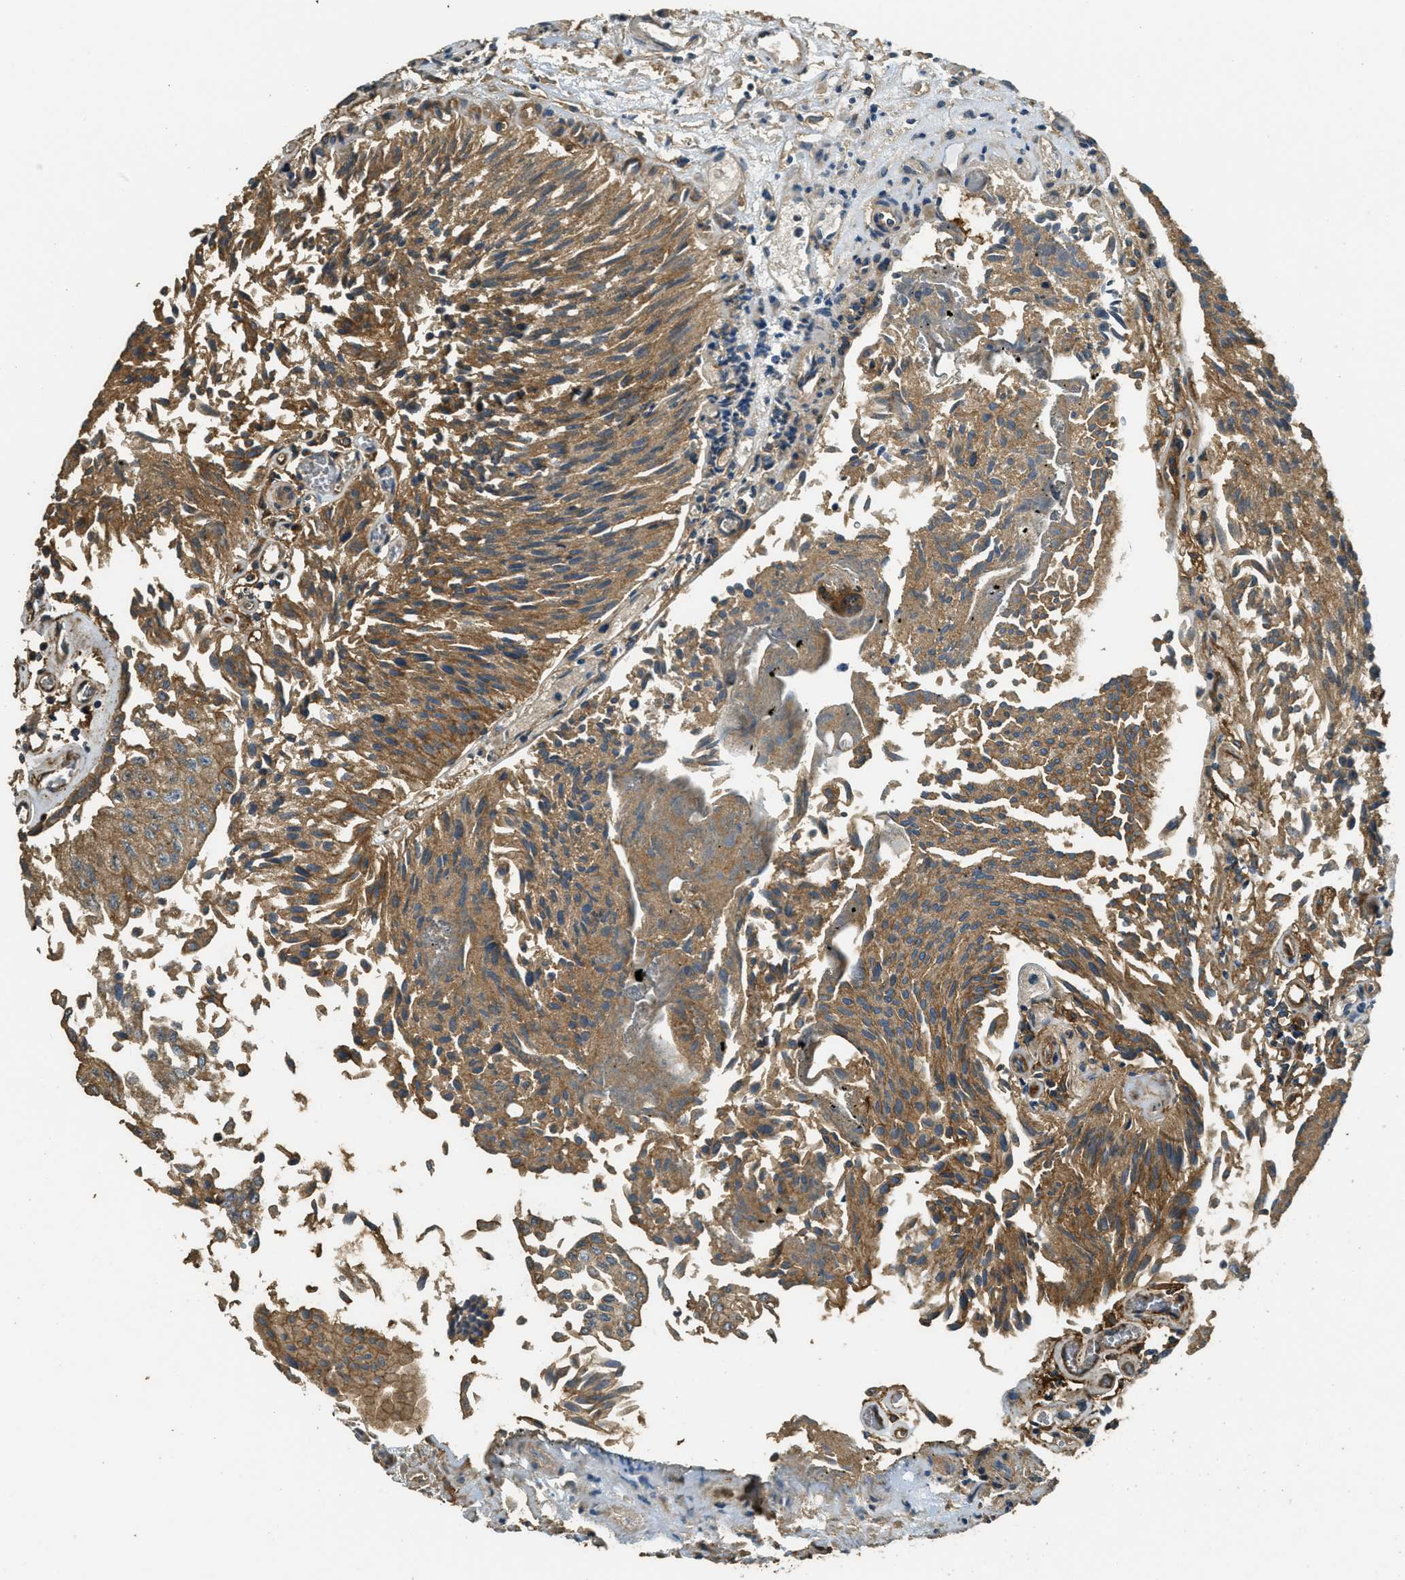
{"staining": {"intensity": "moderate", "quantity": ">75%", "location": "cytoplasmic/membranous"}, "tissue": "urothelial cancer", "cell_type": "Tumor cells", "image_type": "cancer", "snomed": [{"axis": "morphology", "description": "Urothelial carcinoma, Low grade"}, {"axis": "topography", "description": "Urinary bladder"}], "caption": "Immunohistochemistry (DAB (3,3'-diaminobenzidine)) staining of human low-grade urothelial carcinoma exhibits moderate cytoplasmic/membranous protein staining in about >75% of tumor cells.", "gene": "CD276", "patient": {"sex": "male", "age": 86}}